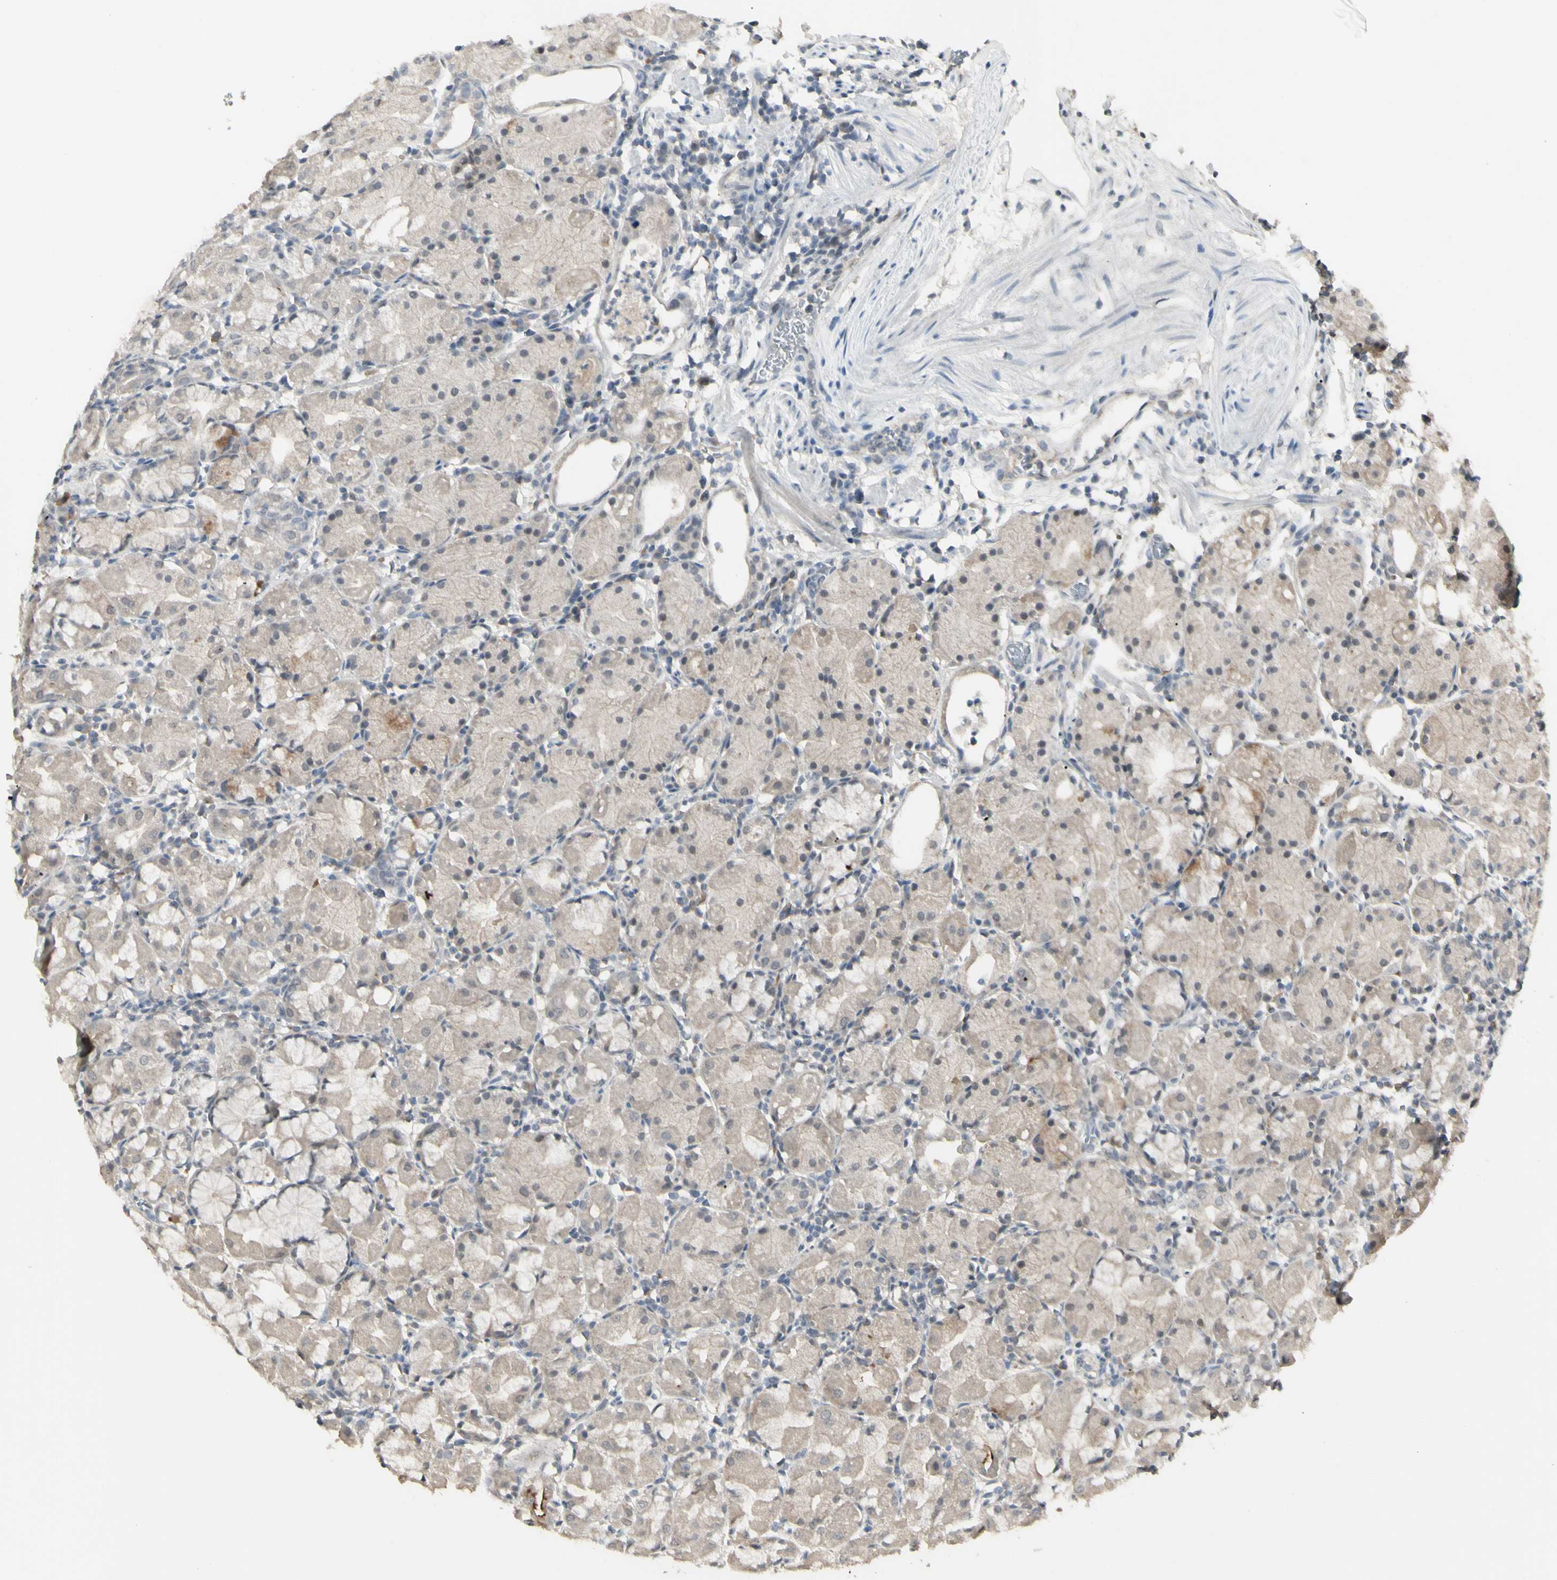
{"staining": {"intensity": "weak", "quantity": "<25%", "location": "cytoplasmic/membranous"}, "tissue": "stomach", "cell_type": "Glandular cells", "image_type": "normal", "snomed": [{"axis": "morphology", "description": "Normal tissue, NOS"}, {"axis": "topography", "description": "Stomach"}, {"axis": "topography", "description": "Stomach, lower"}], "caption": "High magnification brightfield microscopy of benign stomach stained with DAB (3,3'-diaminobenzidine) (brown) and counterstained with hematoxylin (blue): glandular cells show no significant staining.", "gene": "PIAS4", "patient": {"sex": "female", "age": 75}}